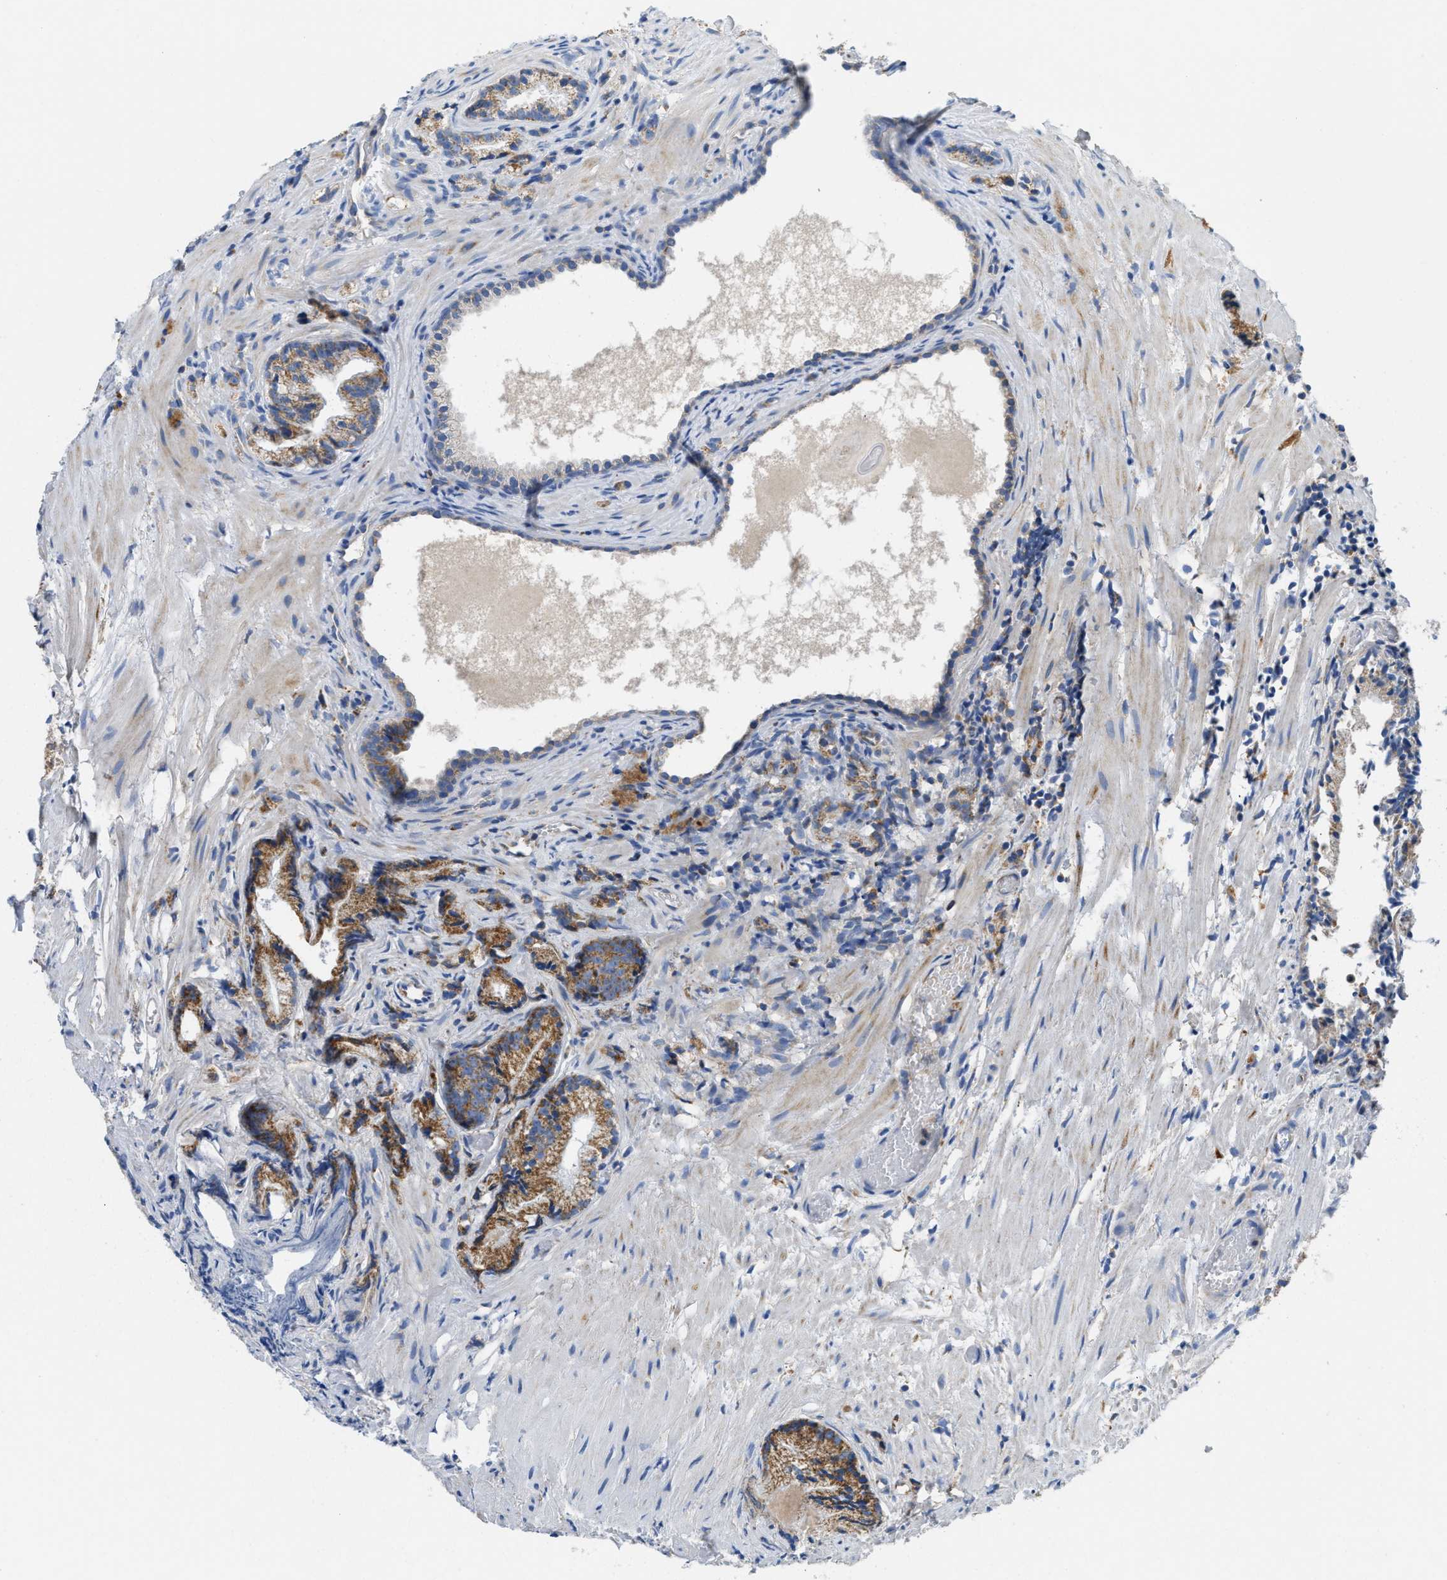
{"staining": {"intensity": "moderate", "quantity": "25%-75%", "location": "cytoplasmic/membranous"}, "tissue": "prostate cancer", "cell_type": "Tumor cells", "image_type": "cancer", "snomed": [{"axis": "morphology", "description": "Adenocarcinoma, Low grade"}, {"axis": "topography", "description": "Prostate"}], "caption": "High-magnification brightfield microscopy of prostate cancer stained with DAB (brown) and counterstained with hematoxylin (blue). tumor cells exhibit moderate cytoplasmic/membranous positivity is identified in approximately25%-75% of cells.", "gene": "SLC25A13", "patient": {"sex": "male", "age": 89}}